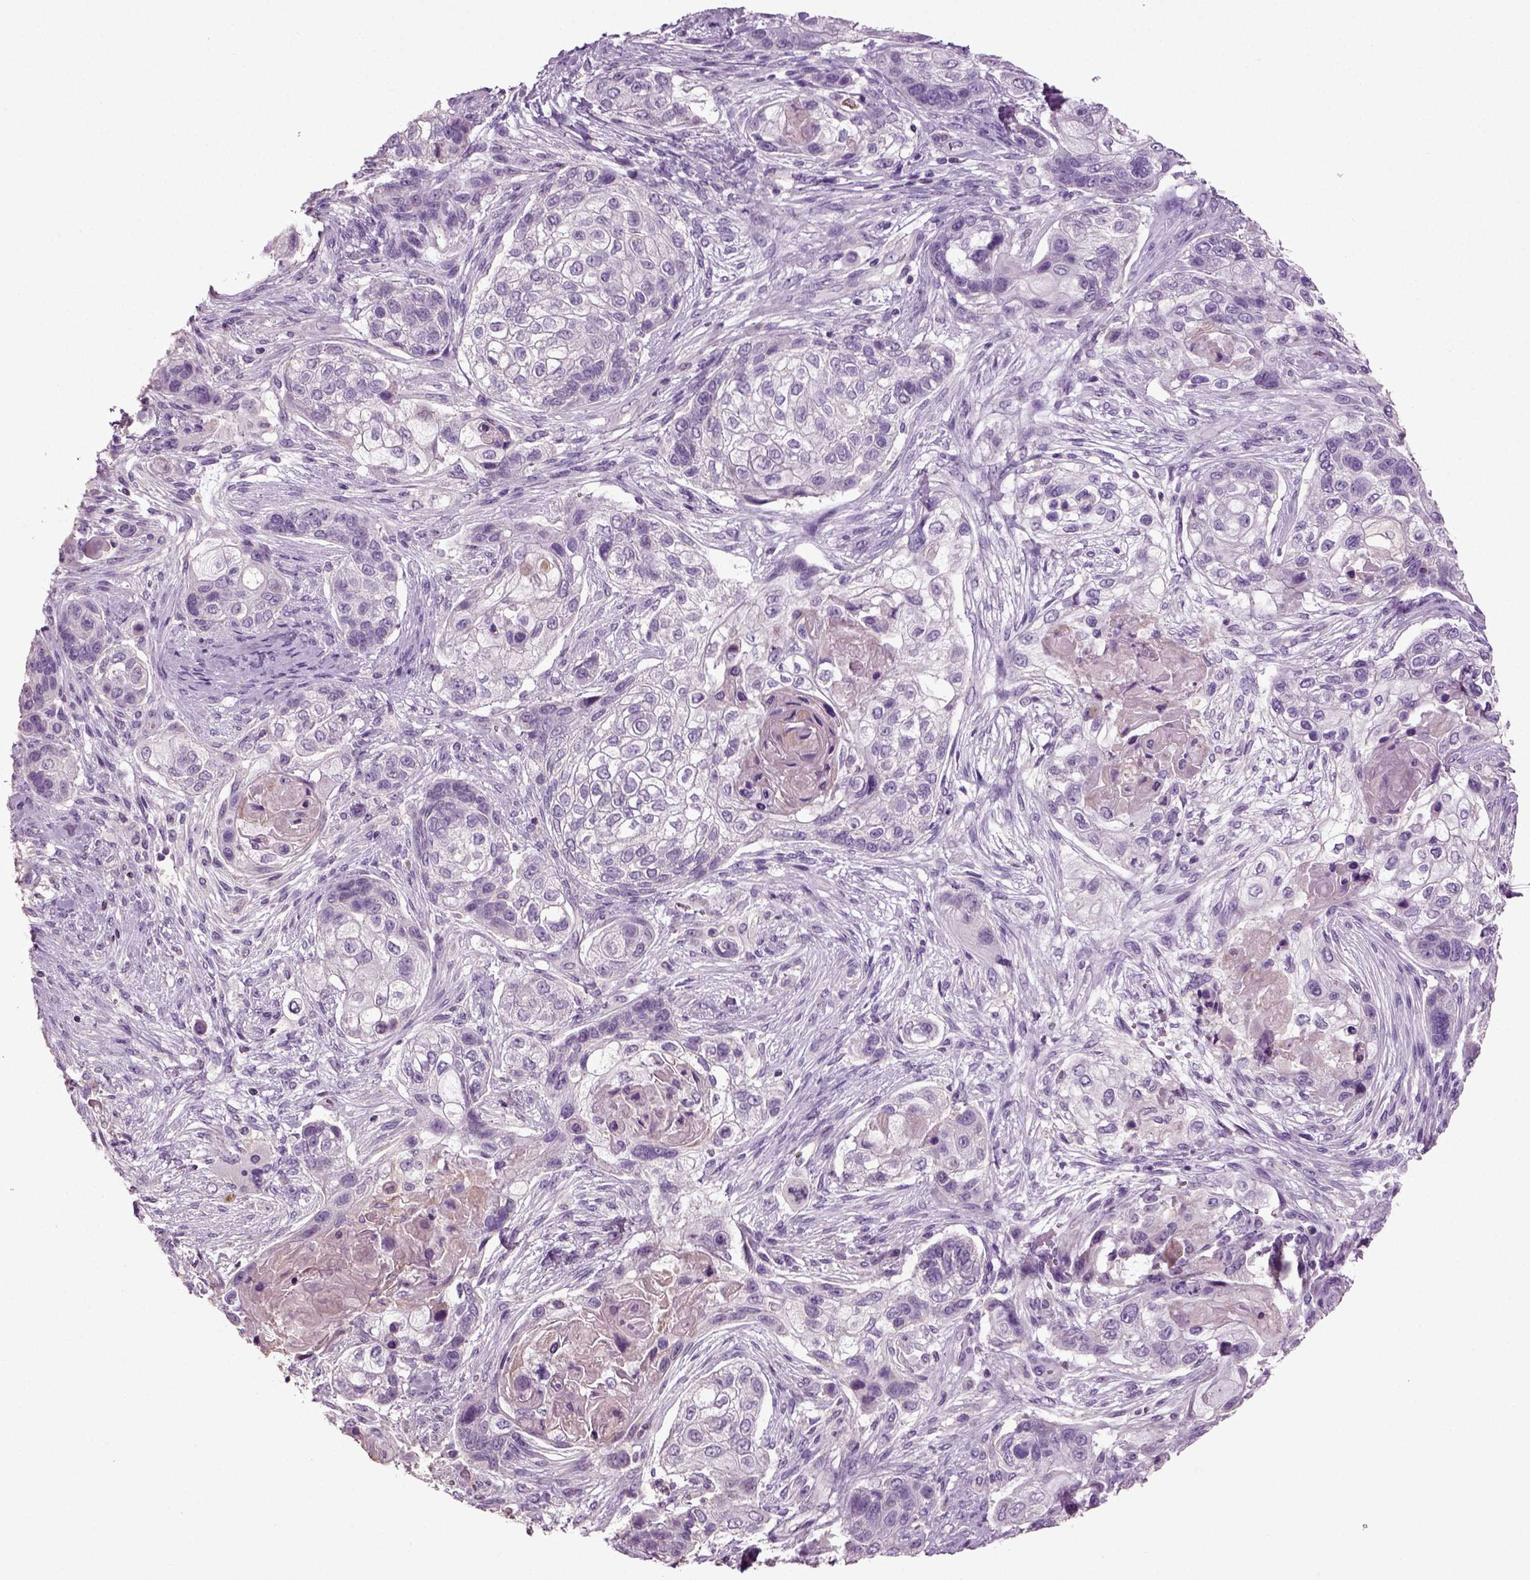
{"staining": {"intensity": "negative", "quantity": "none", "location": "none"}, "tissue": "lung cancer", "cell_type": "Tumor cells", "image_type": "cancer", "snomed": [{"axis": "morphology", "description": "Squamous cell carcinoma, NOS"}, {"axis": "topography", "description": "Lung"}], "caption": "A histopathology image of lung cancer (squamous cell carcinoma) stained for a protein displays no brown staining in tumor cells.", "gene": "DEFB118", "patient": {"sex": "male", "age": 69}}